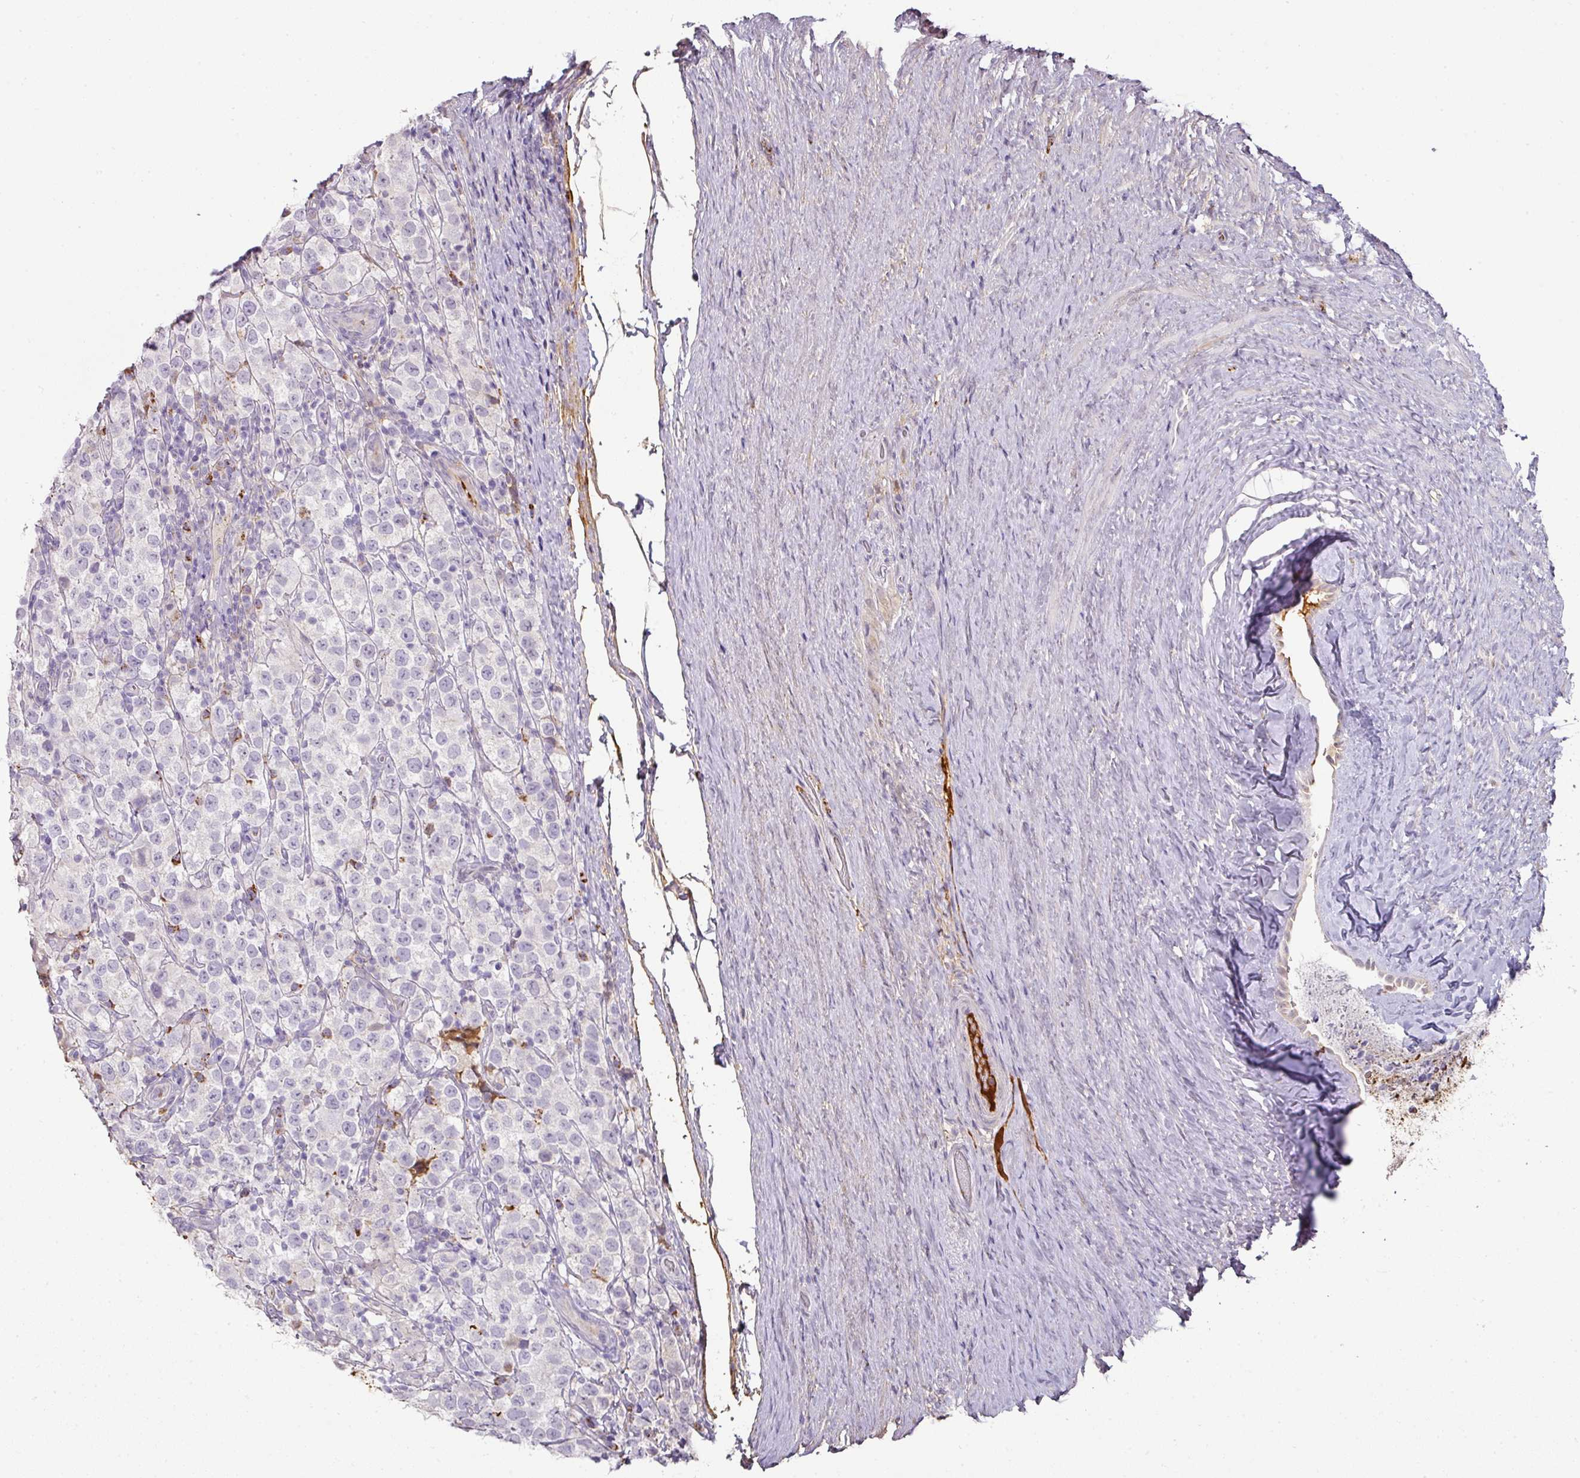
{"staining": {"intensity": "negative", "quantity": "none", "location": "none"}, "tissue": "testis cancer", "cell_type": "Tumor cells", "image_type": "cancer", "snomed": [{"axis": "morphology", "description": "Seminoma, NOS"}, {"axis": "morphology", "description": "Carcinoma, Embryonal, NOS"}, {"axis": "topography", "description": "Testis"}], "caption": "Immunohistochemistry (IHC) of testis embryonal carcinoma exhibits no positivity in tumor cells.", "gene": "CCZ1", "patient": {"sex": "male", "age": 41}}